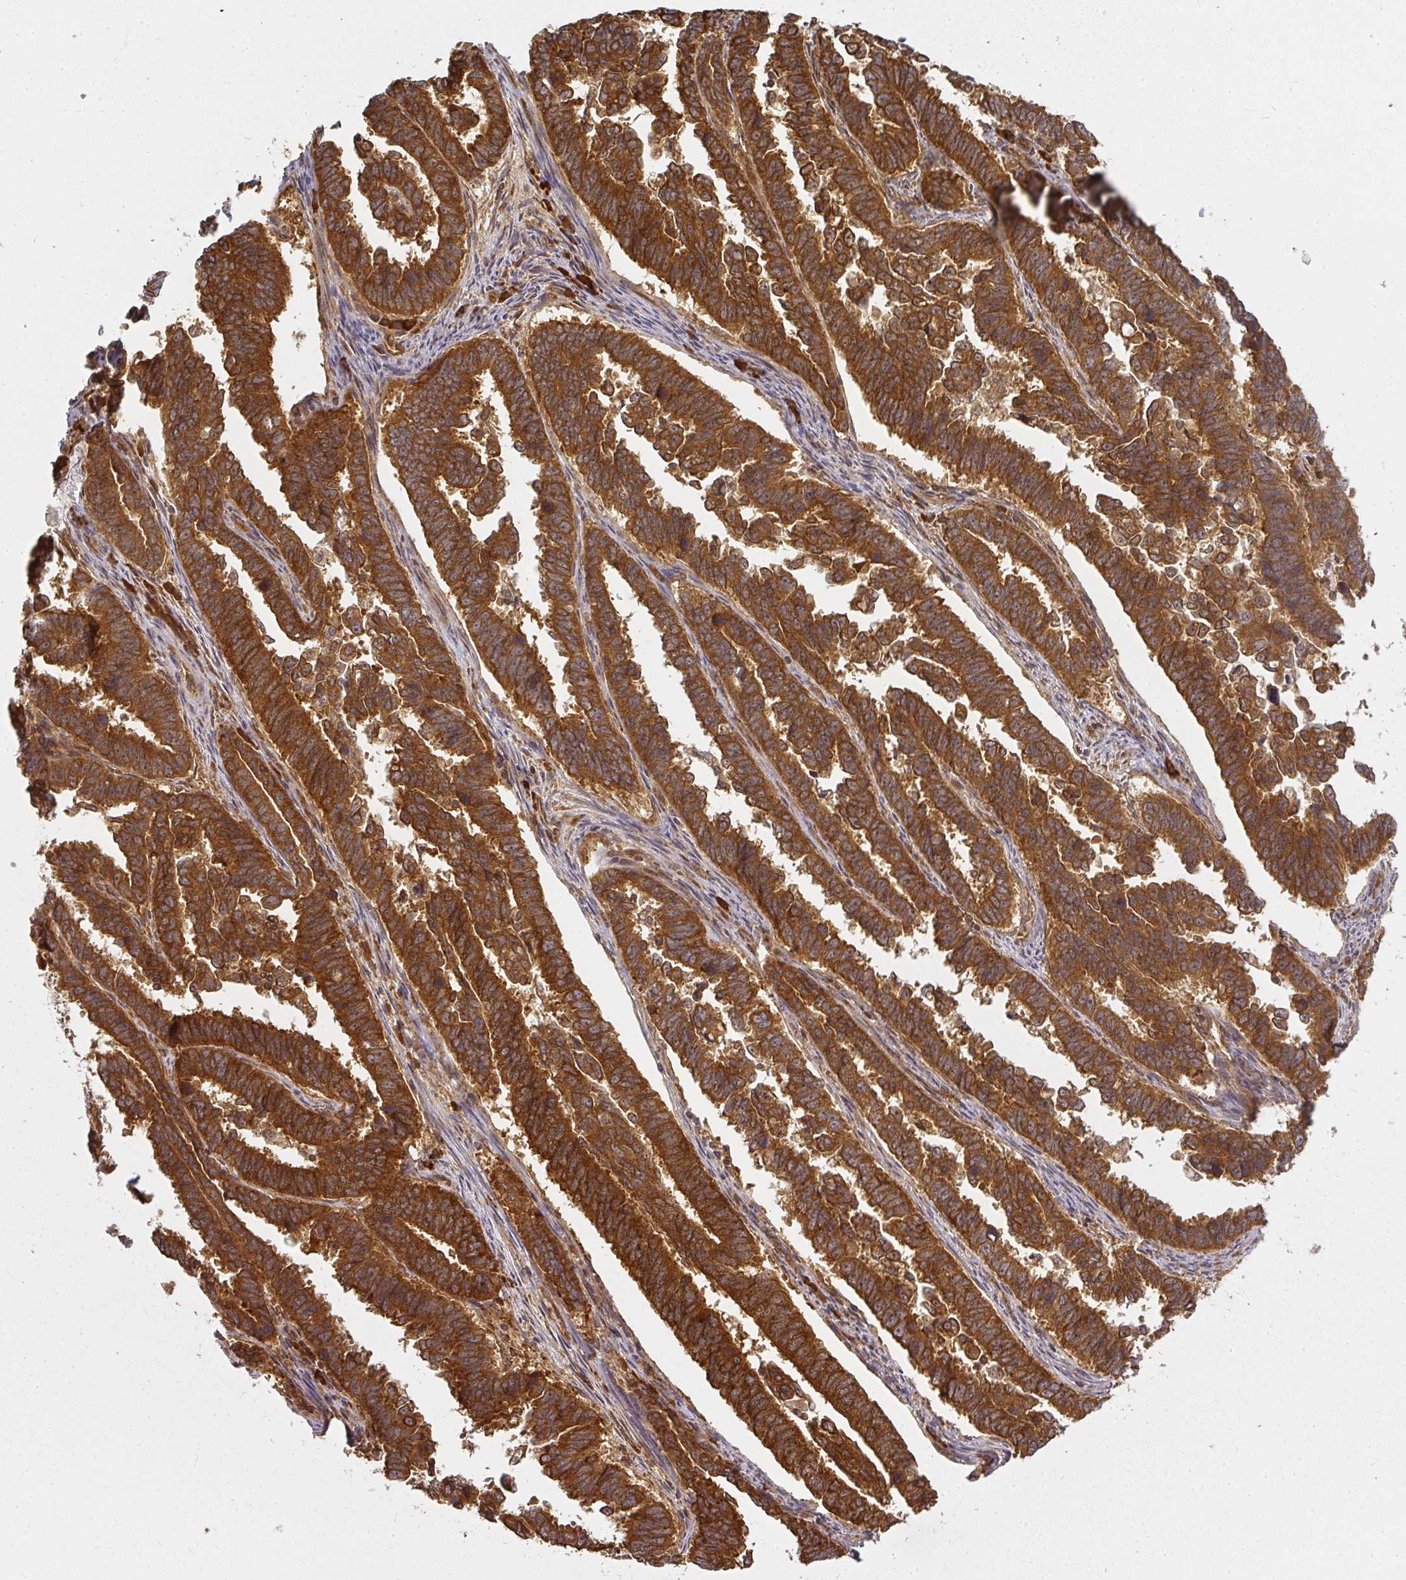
{"staining": {"intensity": "strong", "quantity": ">75%", "location": "cytoplasmic/membranous"}, "tissue": "endometrial cancer", "cell_type": "Tumor cells", "image_type": "cancer", "snomed": [{"axis": "morphology", "description": "Adenocarcinoma, NOS"}, {"axis": "topography", "description": "Endometrium"}], "caption": "Protein expression by immunohistochemistry (IHC) exhibits strong cytoplasmic/membranous expression in approximately >75% of tumor cells in endometrial cancer.", "gene": "PPP6R3", "patient": {"sex": "female", "age": 75}}